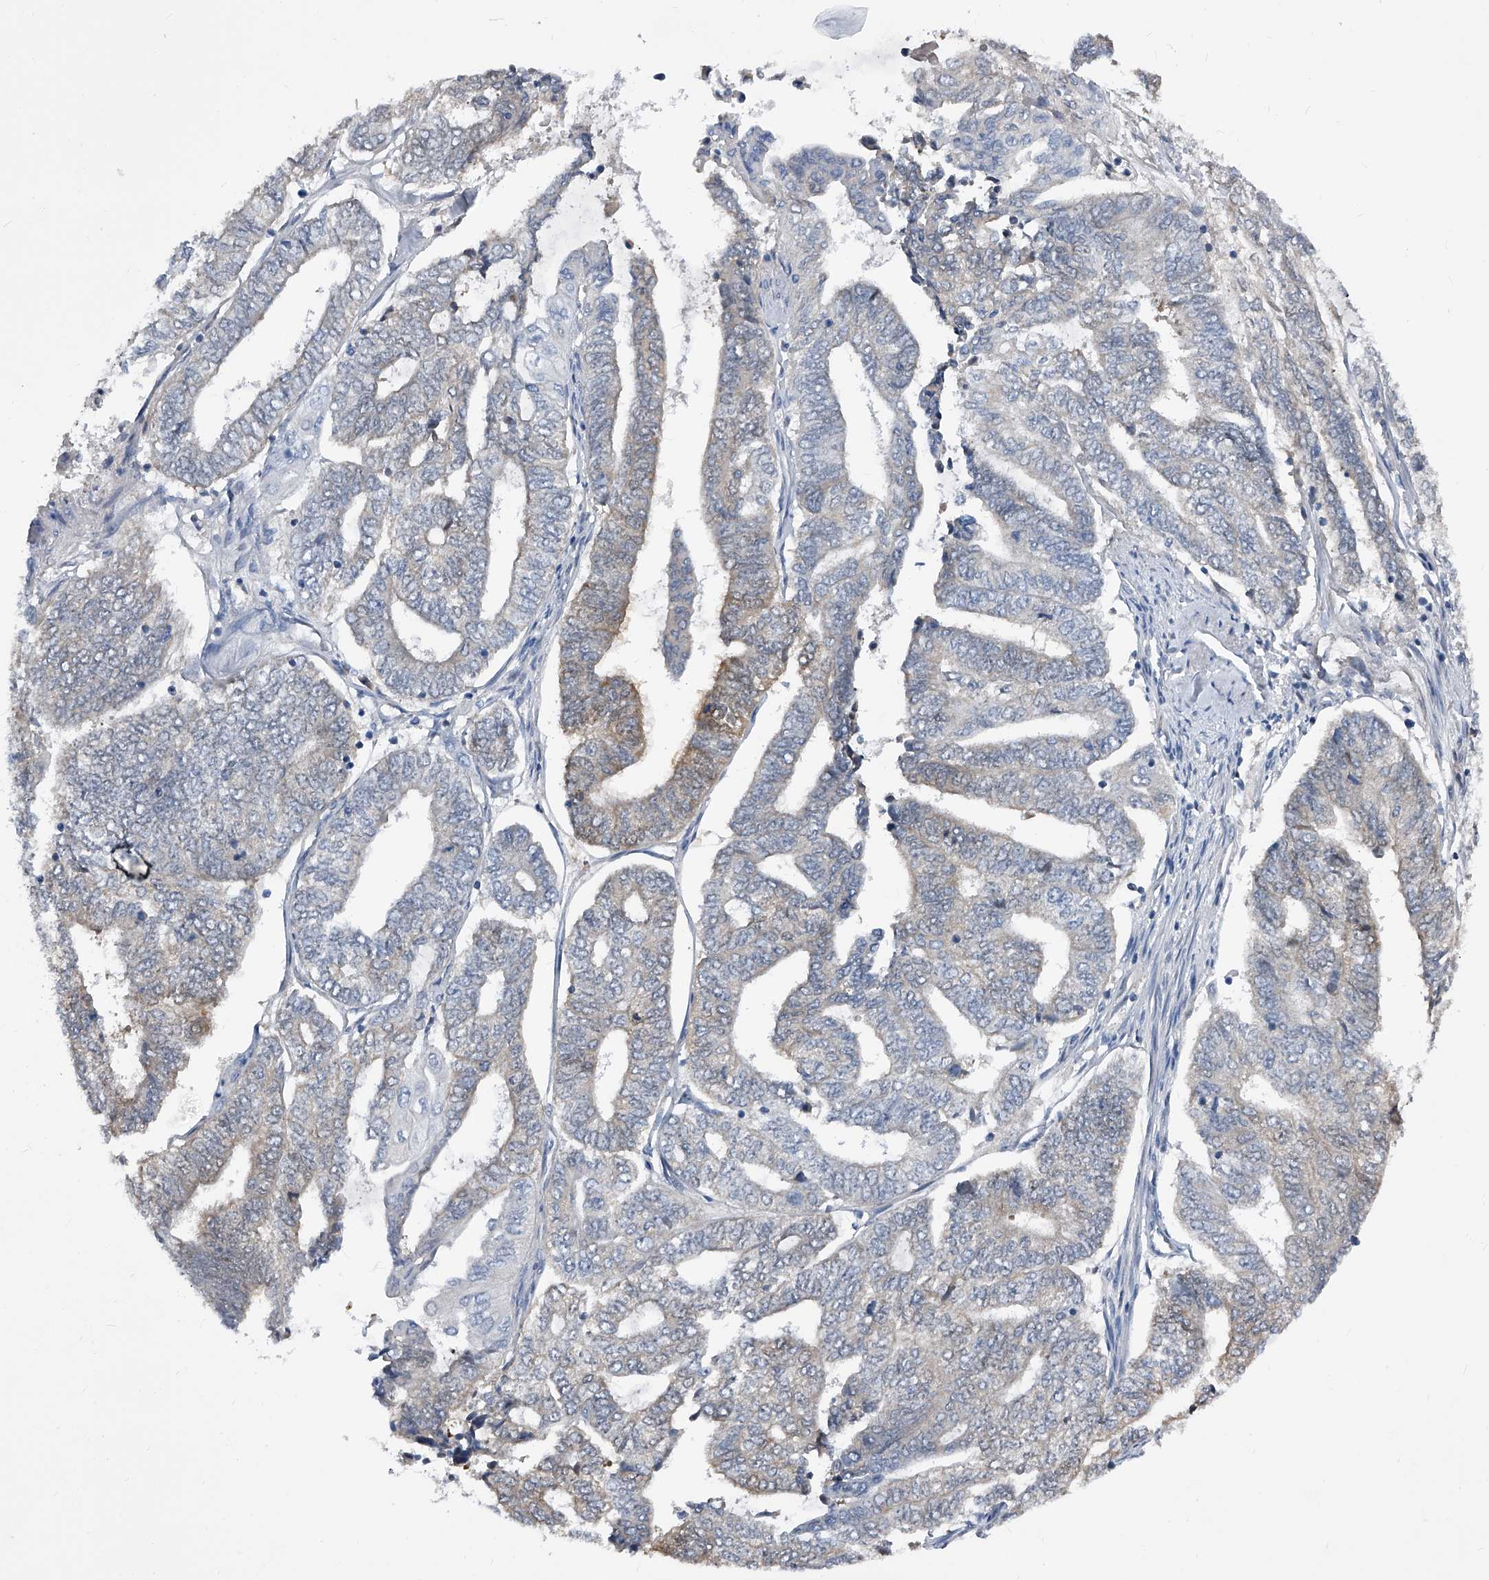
{"staining": {"intensity": "negative", "quantity": "none", "location": "none"}, "tissue": "endometrial cancer", "cell_type": "Tumor cells", "image_type": "cancer", "snomed": [{"axis": "morphology", "description": "Adenocarcinoma, NOS"}, {"axis": "topography", "description": "Uterus"}, {"axis": "topography", "description": "Endometrium"}], "caption": "A high-resolution photomicrograph shows IHC staining of endometrial cancer, which reveals no significant staining in tumor cells.", "gene": "MAP2K6", "patient": {"sex": "female", "age": 70}}